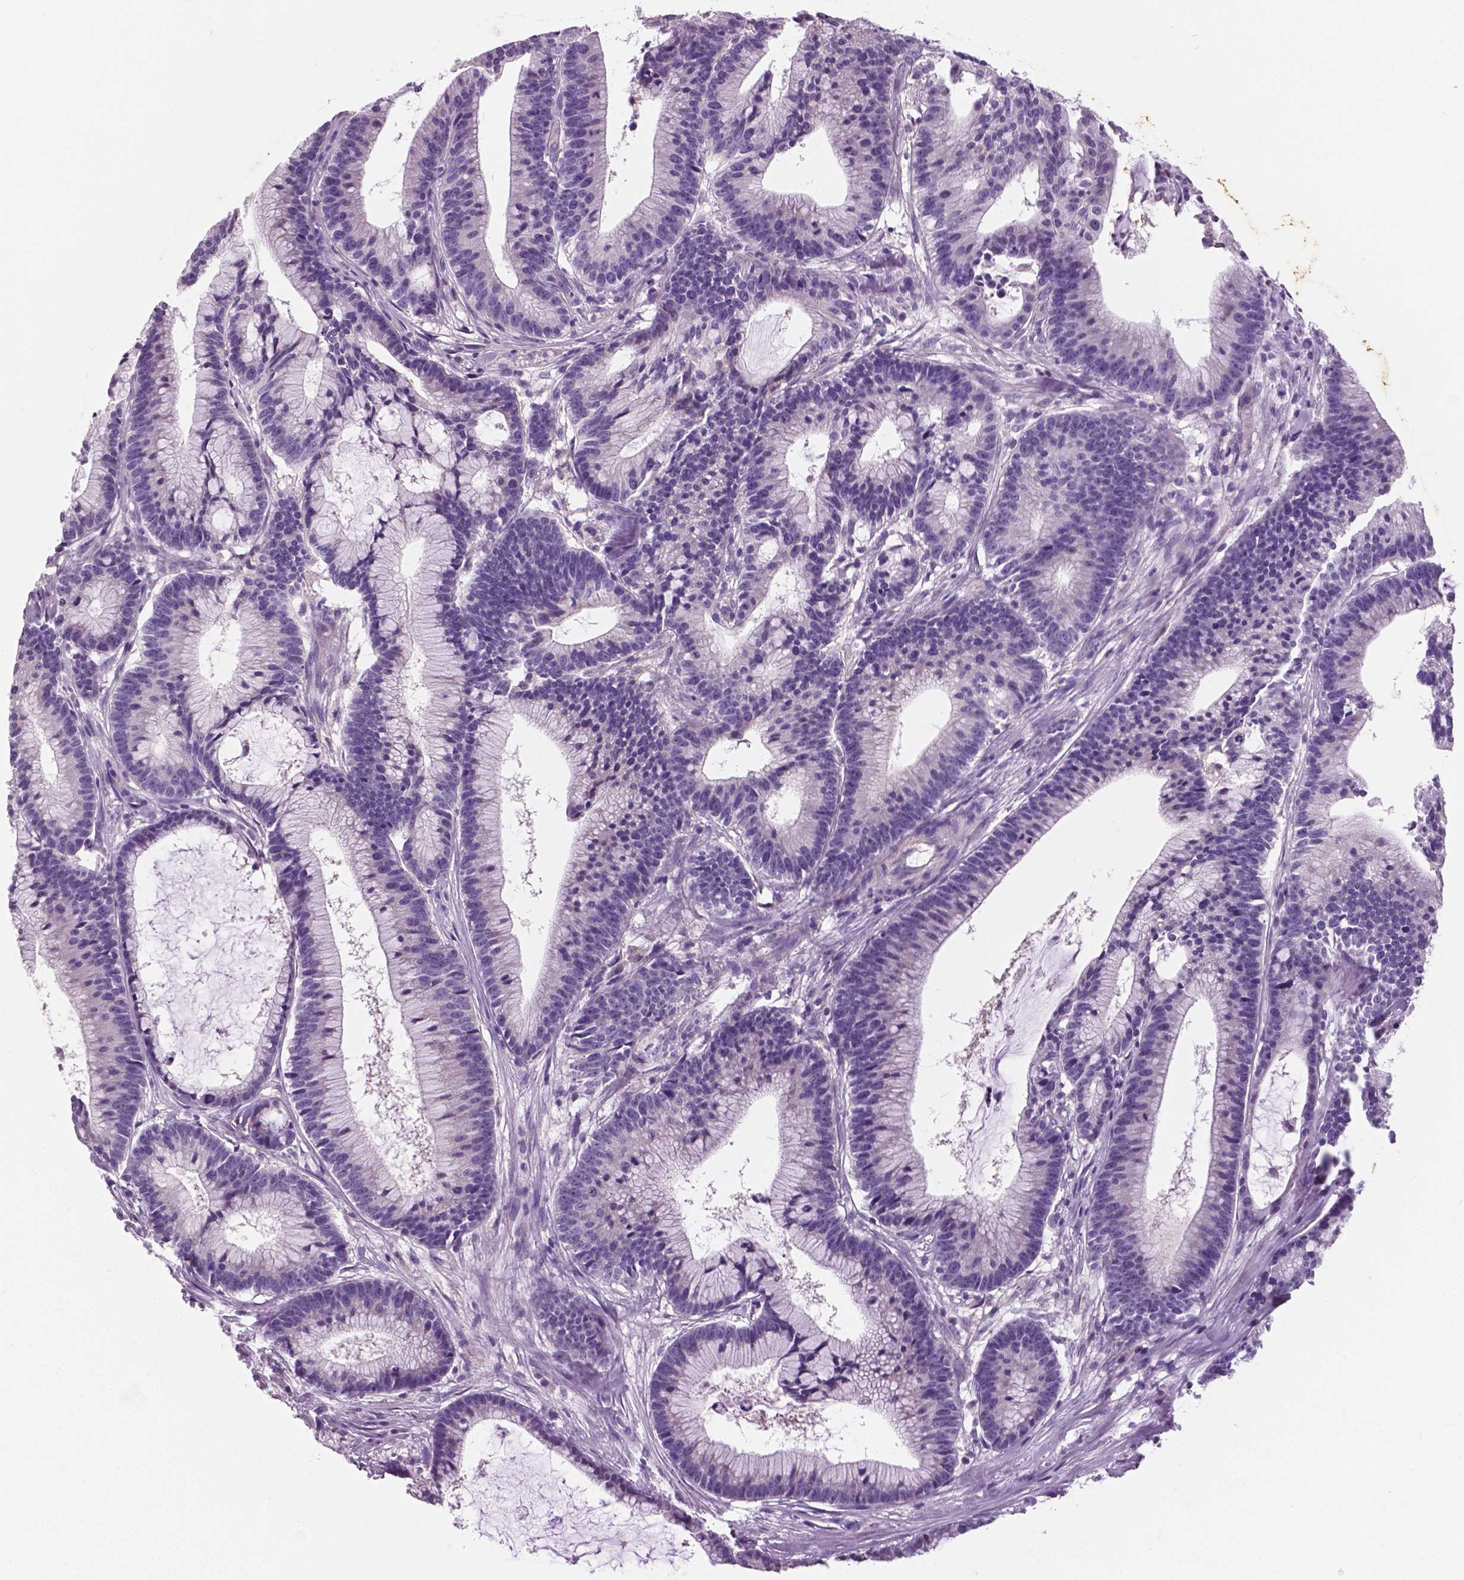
{"staining": {"intensity": "negative", "quantity": "none", "location": "none"}, "tissue": "colorectal cancer", "cell_type": "Tumor cells", "image_type": "cancer", "snomed": [{"axis": "morphology", "description": "Adenocarcinoma, NOS"}, {"axis": "topography", "description": "Colon"}], "caption": "The photomicrograph exhibits no significant expression in tumor cells of colorectal cancer (adenocarcinoma).", "gene": "DNAH12", "patient": {"sex": "female", "age": 78}}